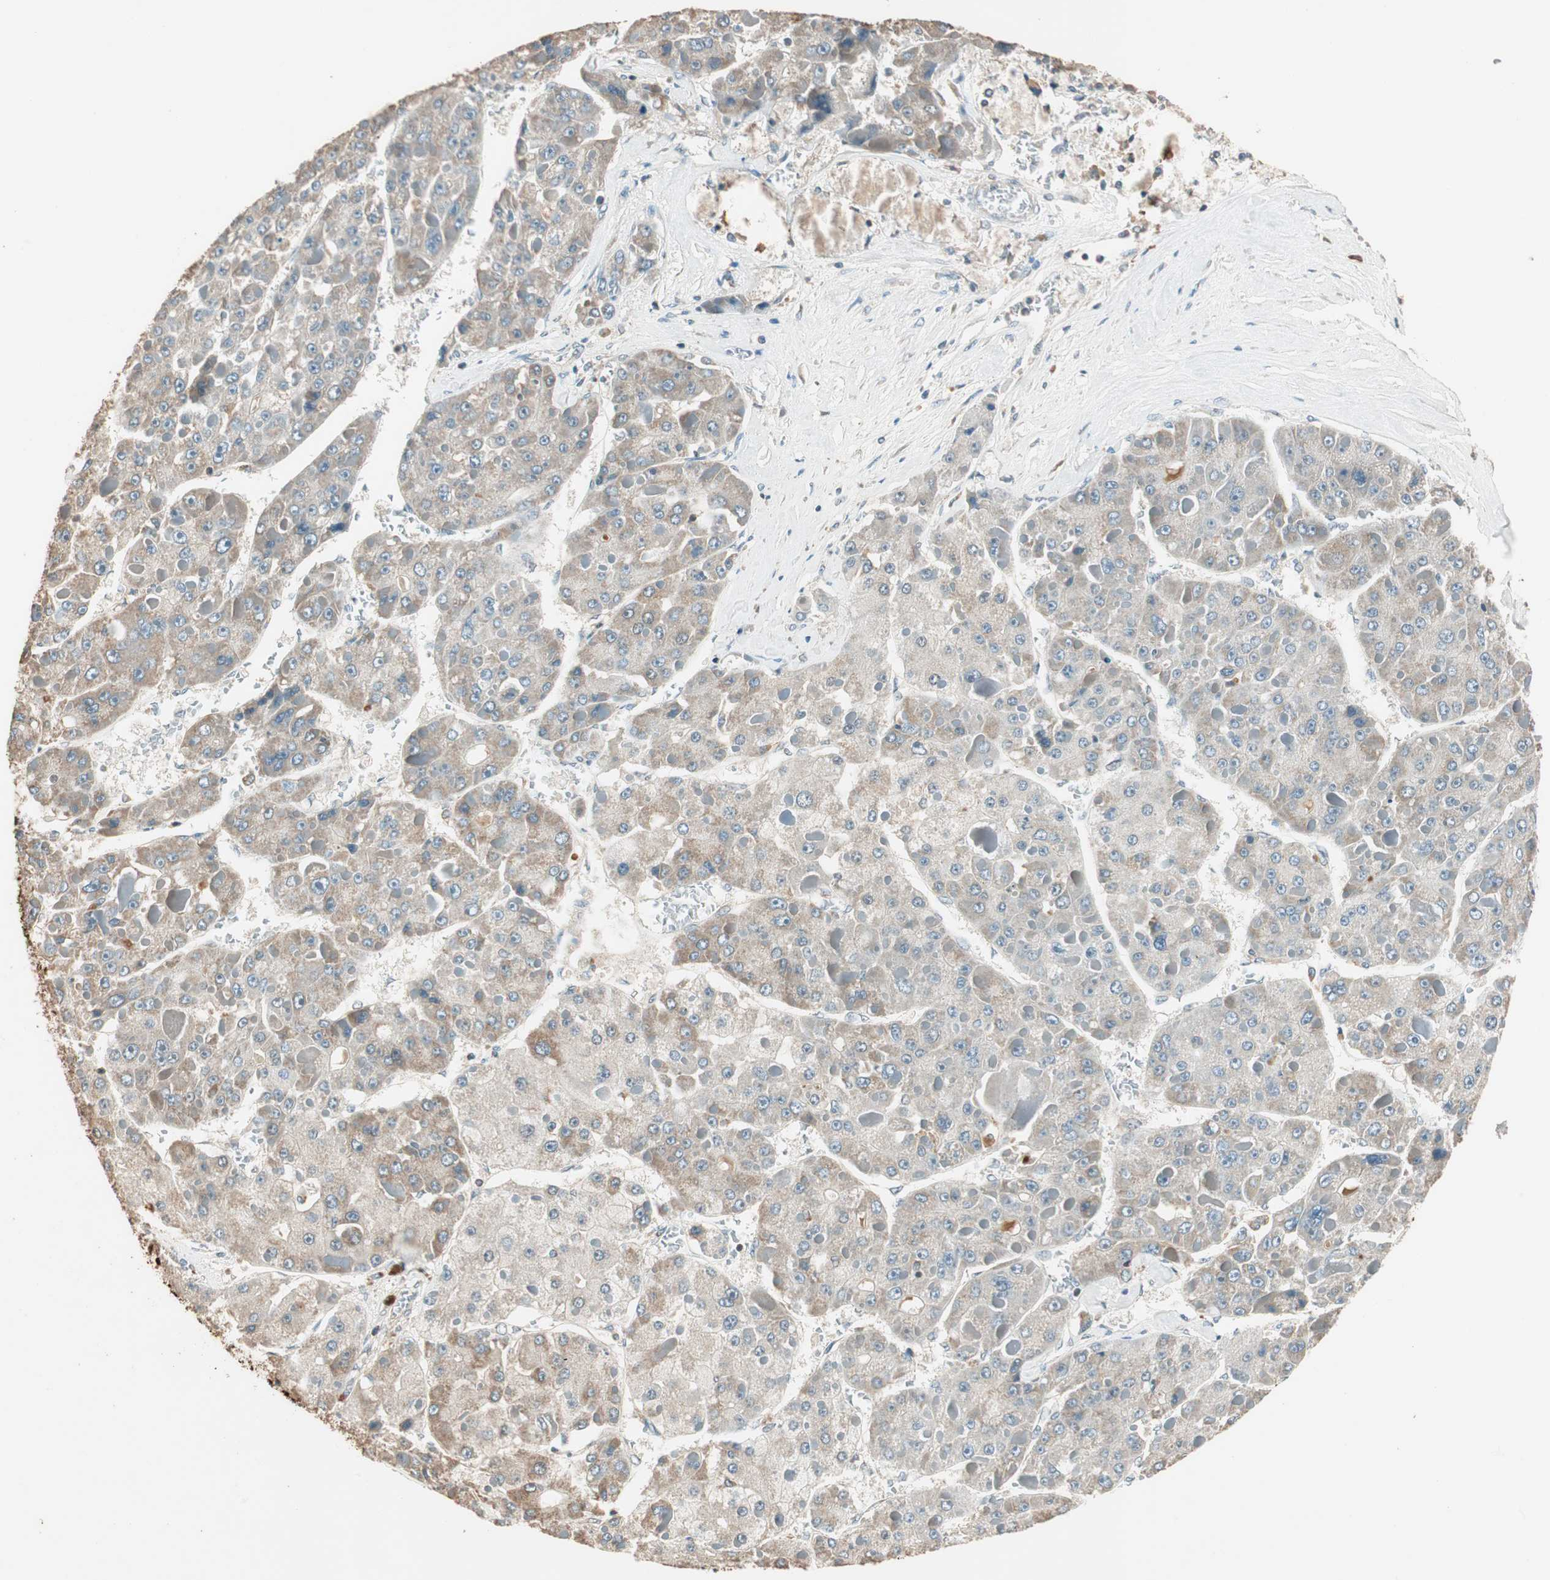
{"staining": {"intensity": "negative", "quantity": "none", "location": "none"}, "tissue": "liver cancer", "cell_type": "Tumor cells", "image_type": "cancer", "snomed": [{"axis": "morphology", "description": "Carcinoma, Hepatocellular, NOS"}, {"axis": "topography", "description": "Liver"}], "caption": "Immunohistochemistry of human liver hepatocellular carcinoma shows no positivity in tumor cells.", "gene": "TRIM21", "patient": {"sex": "female", "age": 73}}